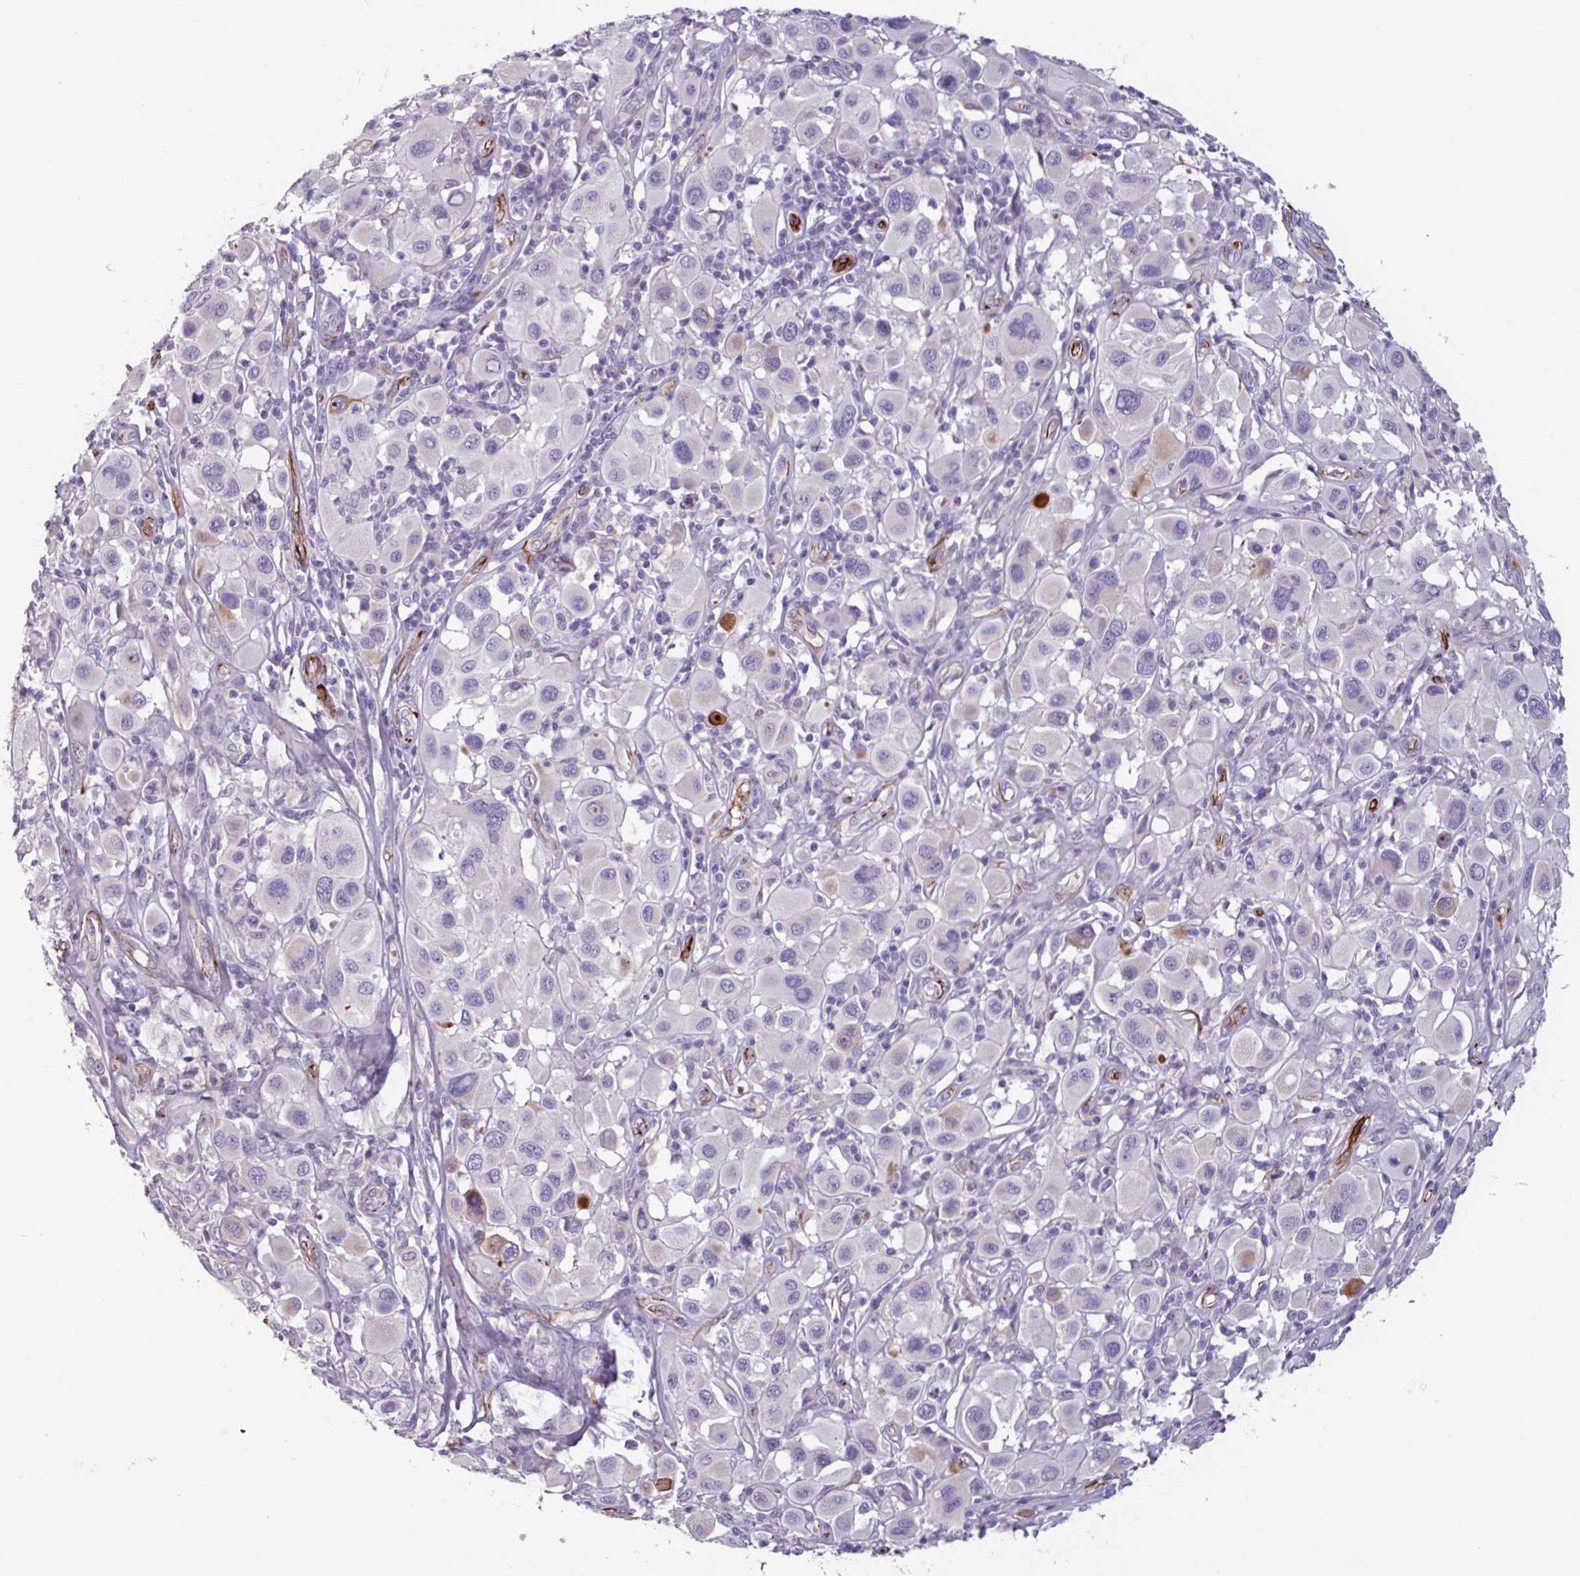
{"staining": {"intensity": "negative", "quantity": "none", "location": "none"}, "tissue": "melanoma", "cell_type": "Tumor cells", "image_type": "cancer", "snomed": [{"axis": "morphology", "description": "Malignant melanoma, Metastatic site"}, {"axis": "topography", "description": "Skin"}], "caption": "Immunohistochemical staining of human melanoma demonstrates no significant staining in tumor cells. The staining is performed using DAB brown chromogen with nuclei counter-stained in using hematoxylin.", "gene": "BTD", "patient": {"sex": "male", "age": 41}}